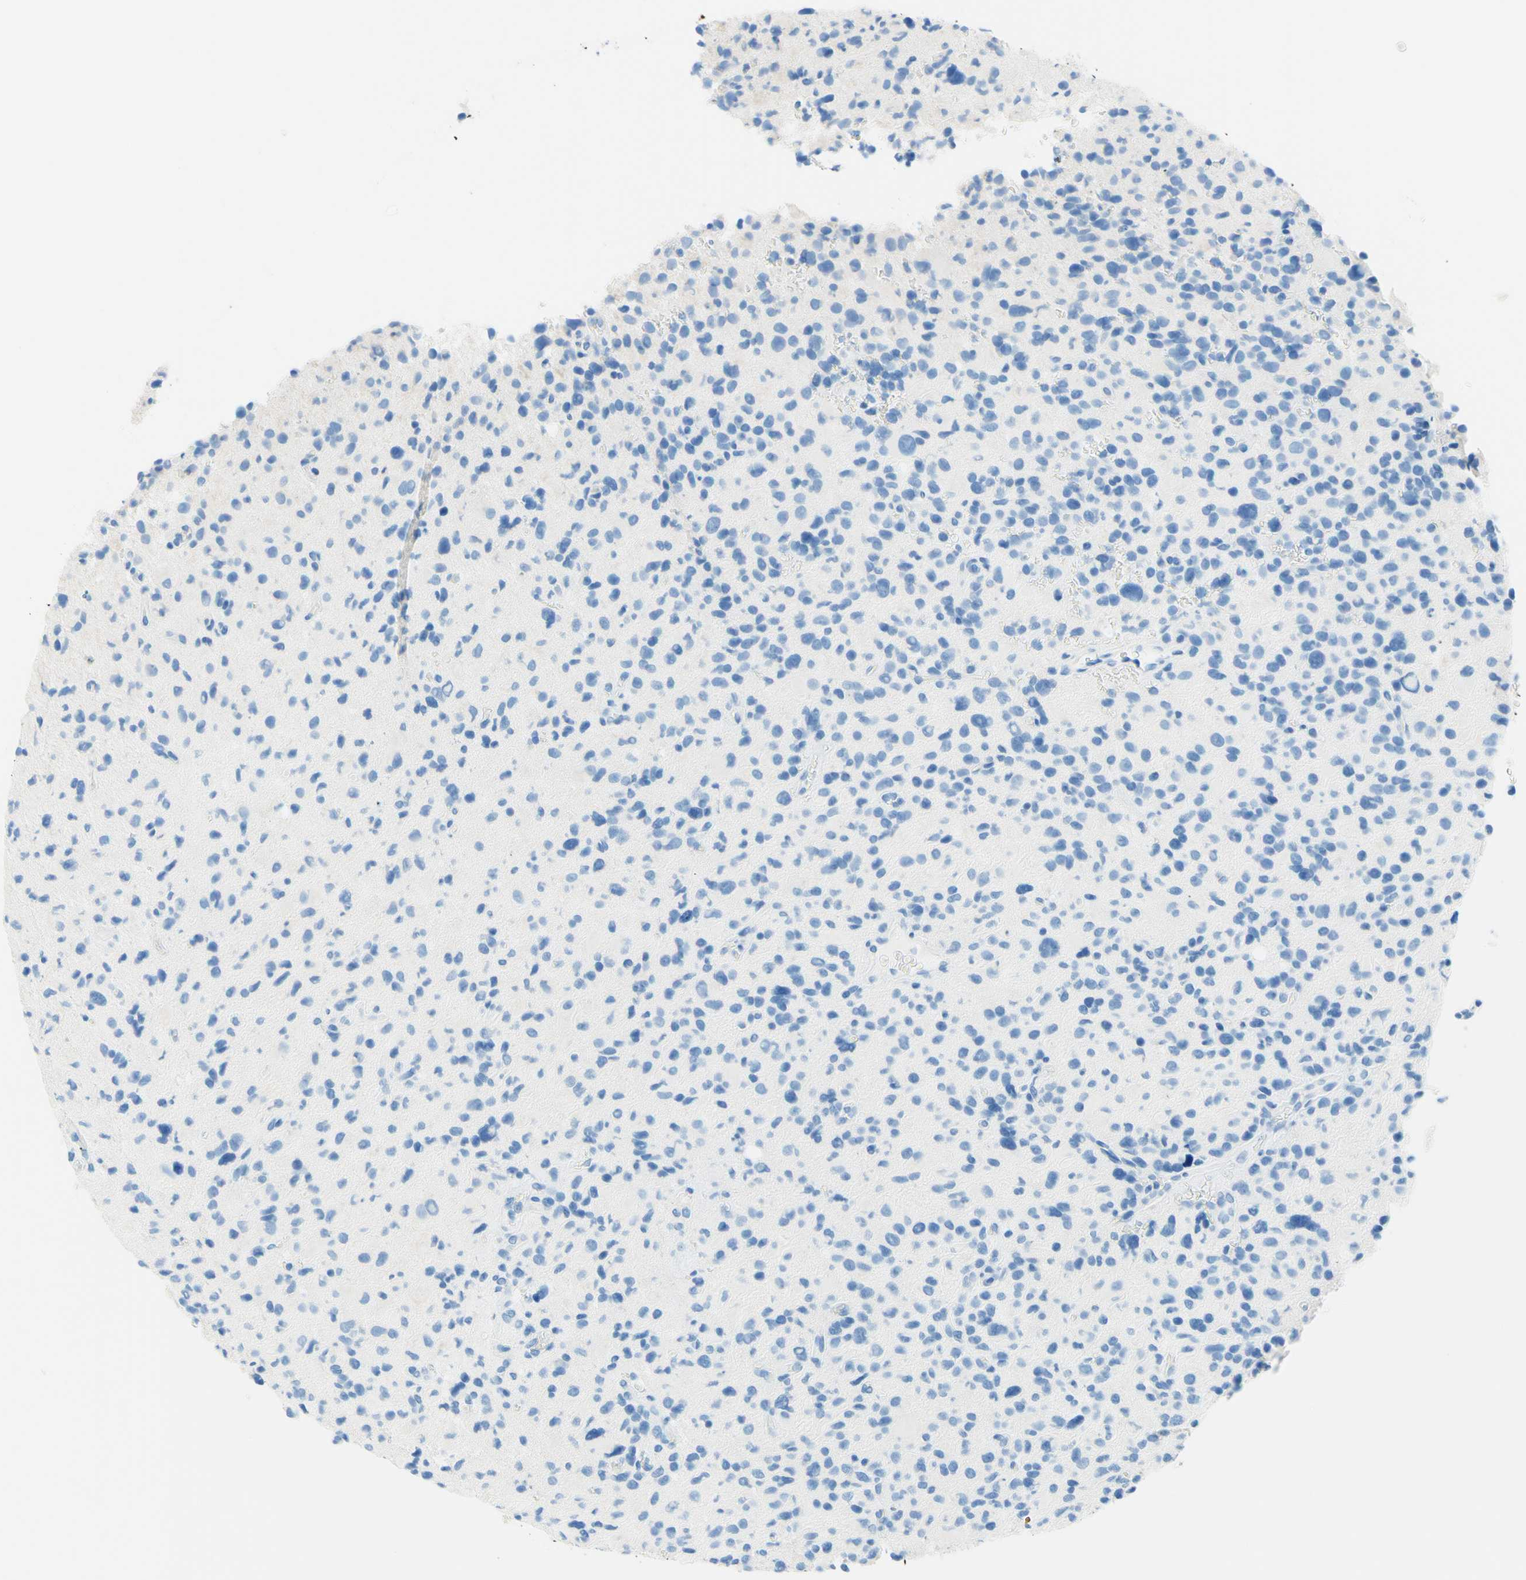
{"staining": {"intensity": "negative", "quantity": "none", "location": "none"}, "tissue": "glioma", "cell_type": "Tumor cells", "image_type": "cancer", "snomed": [{"axis": "morphology", "description": "Glioma, malignant, High grade"}, {"axis": "topography", "description": "Brain"}], "caption": "Immunohistochemistry photomicrograph of neoplastic tissue: human glioma stained with DAB (3,3'-diaminobenzidine) reveals no significant protein staining in tumor cells.", "gene": "MFAP5", "patient": {"sex": "male", "age": 48}}